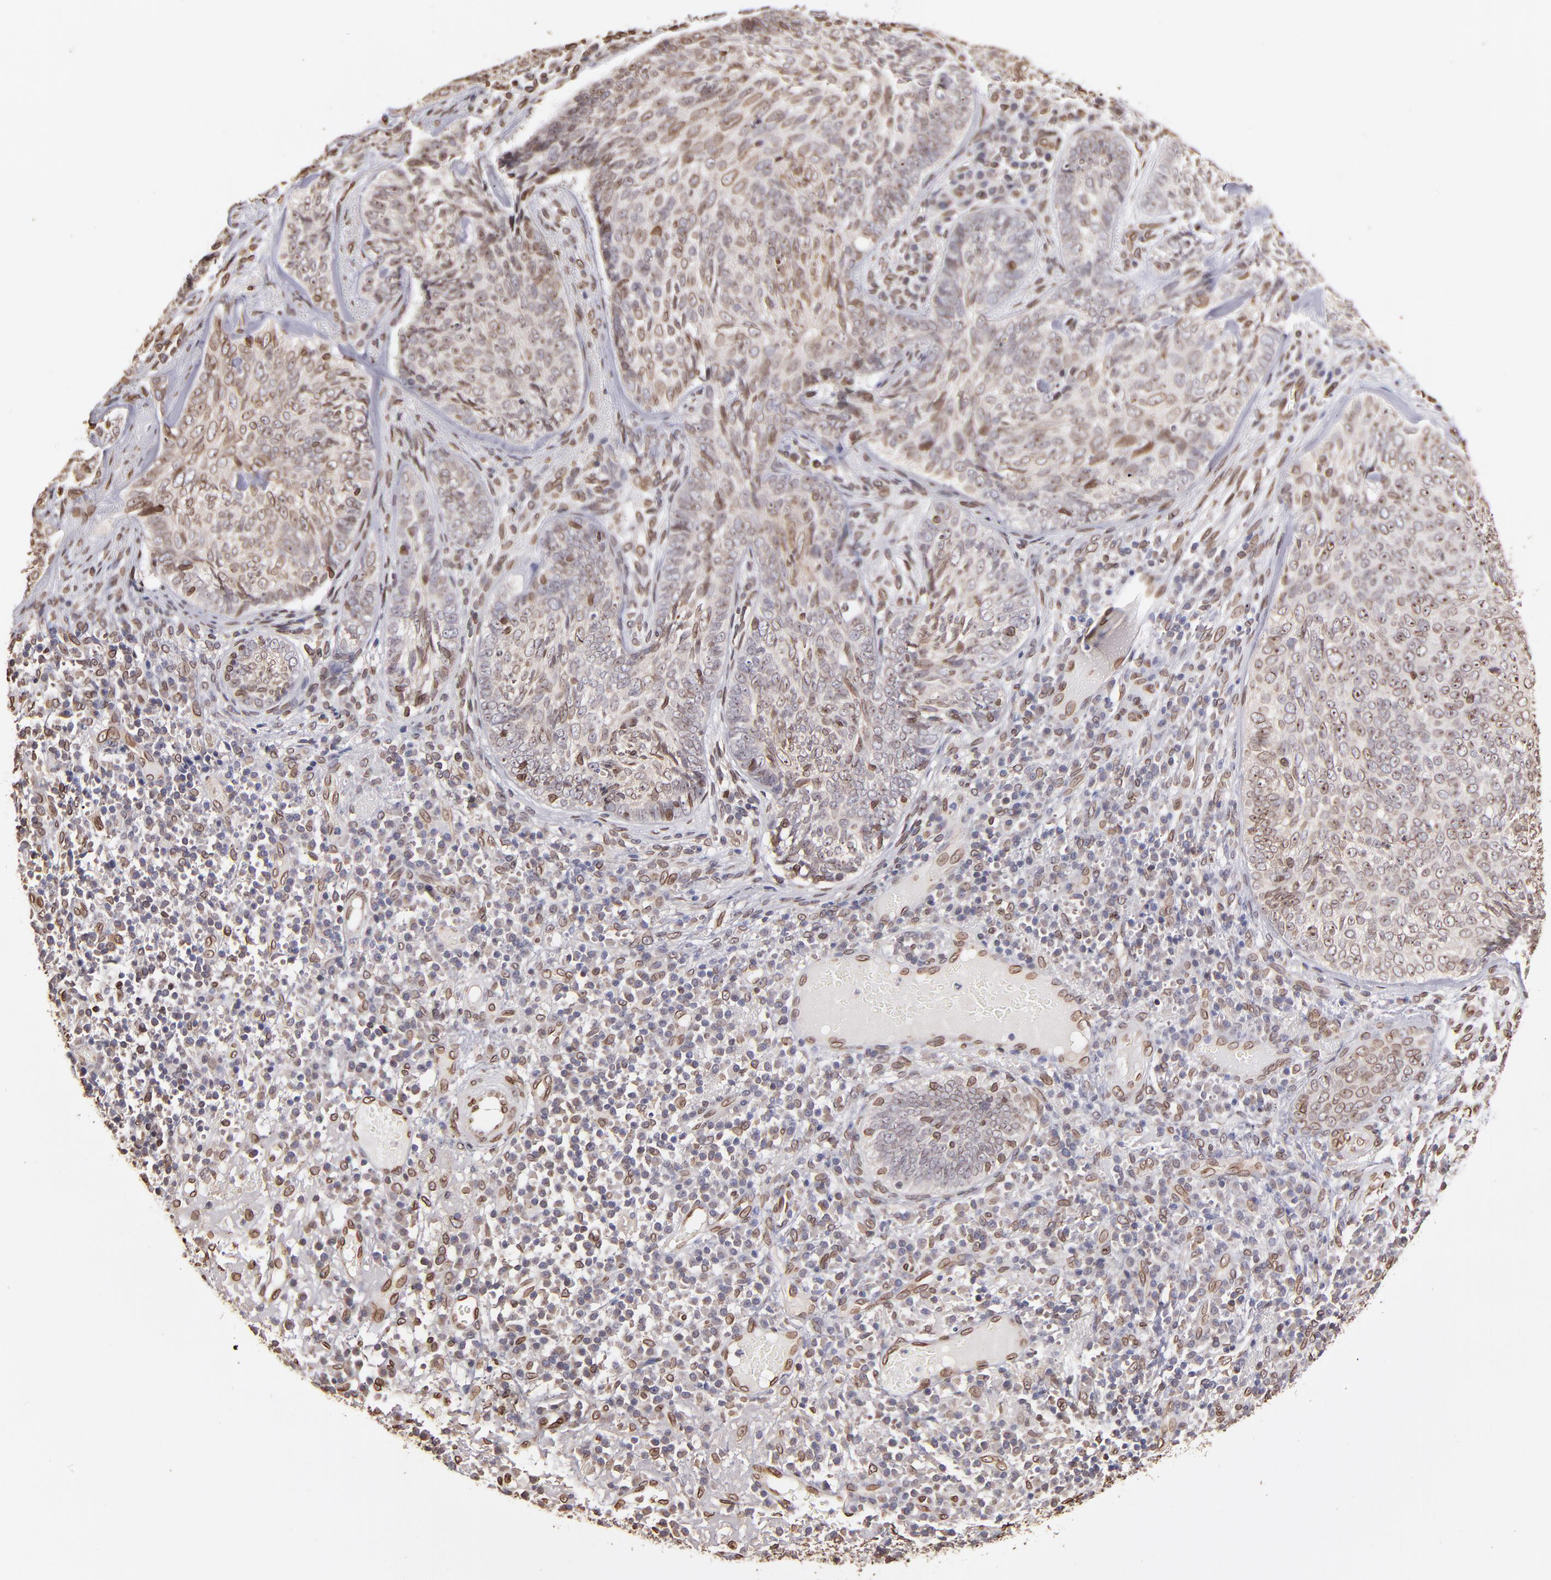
{"staining": {"intensity": "moderate", "quantity": ">75%", "location": "cytoplasmic/membranous,nuclear"}, "tissue": "skin cancer", "cell_type": "Tumor cells", "image_type": "cancer", "snomed": [{"axis": "morphology", "description": "Basal cell carcinoma"}, {"axis": "topography", "description": "Skin"}], "caption": "The photomicrograph exhibits staining of basal cell carcinoma (skin), revealing moderate cytoplasmic/membranous and nuclear protein staining (brown color) within tumor cells.", "gene": "PUM3", "patient": {"sex": "male", "age": 72}}